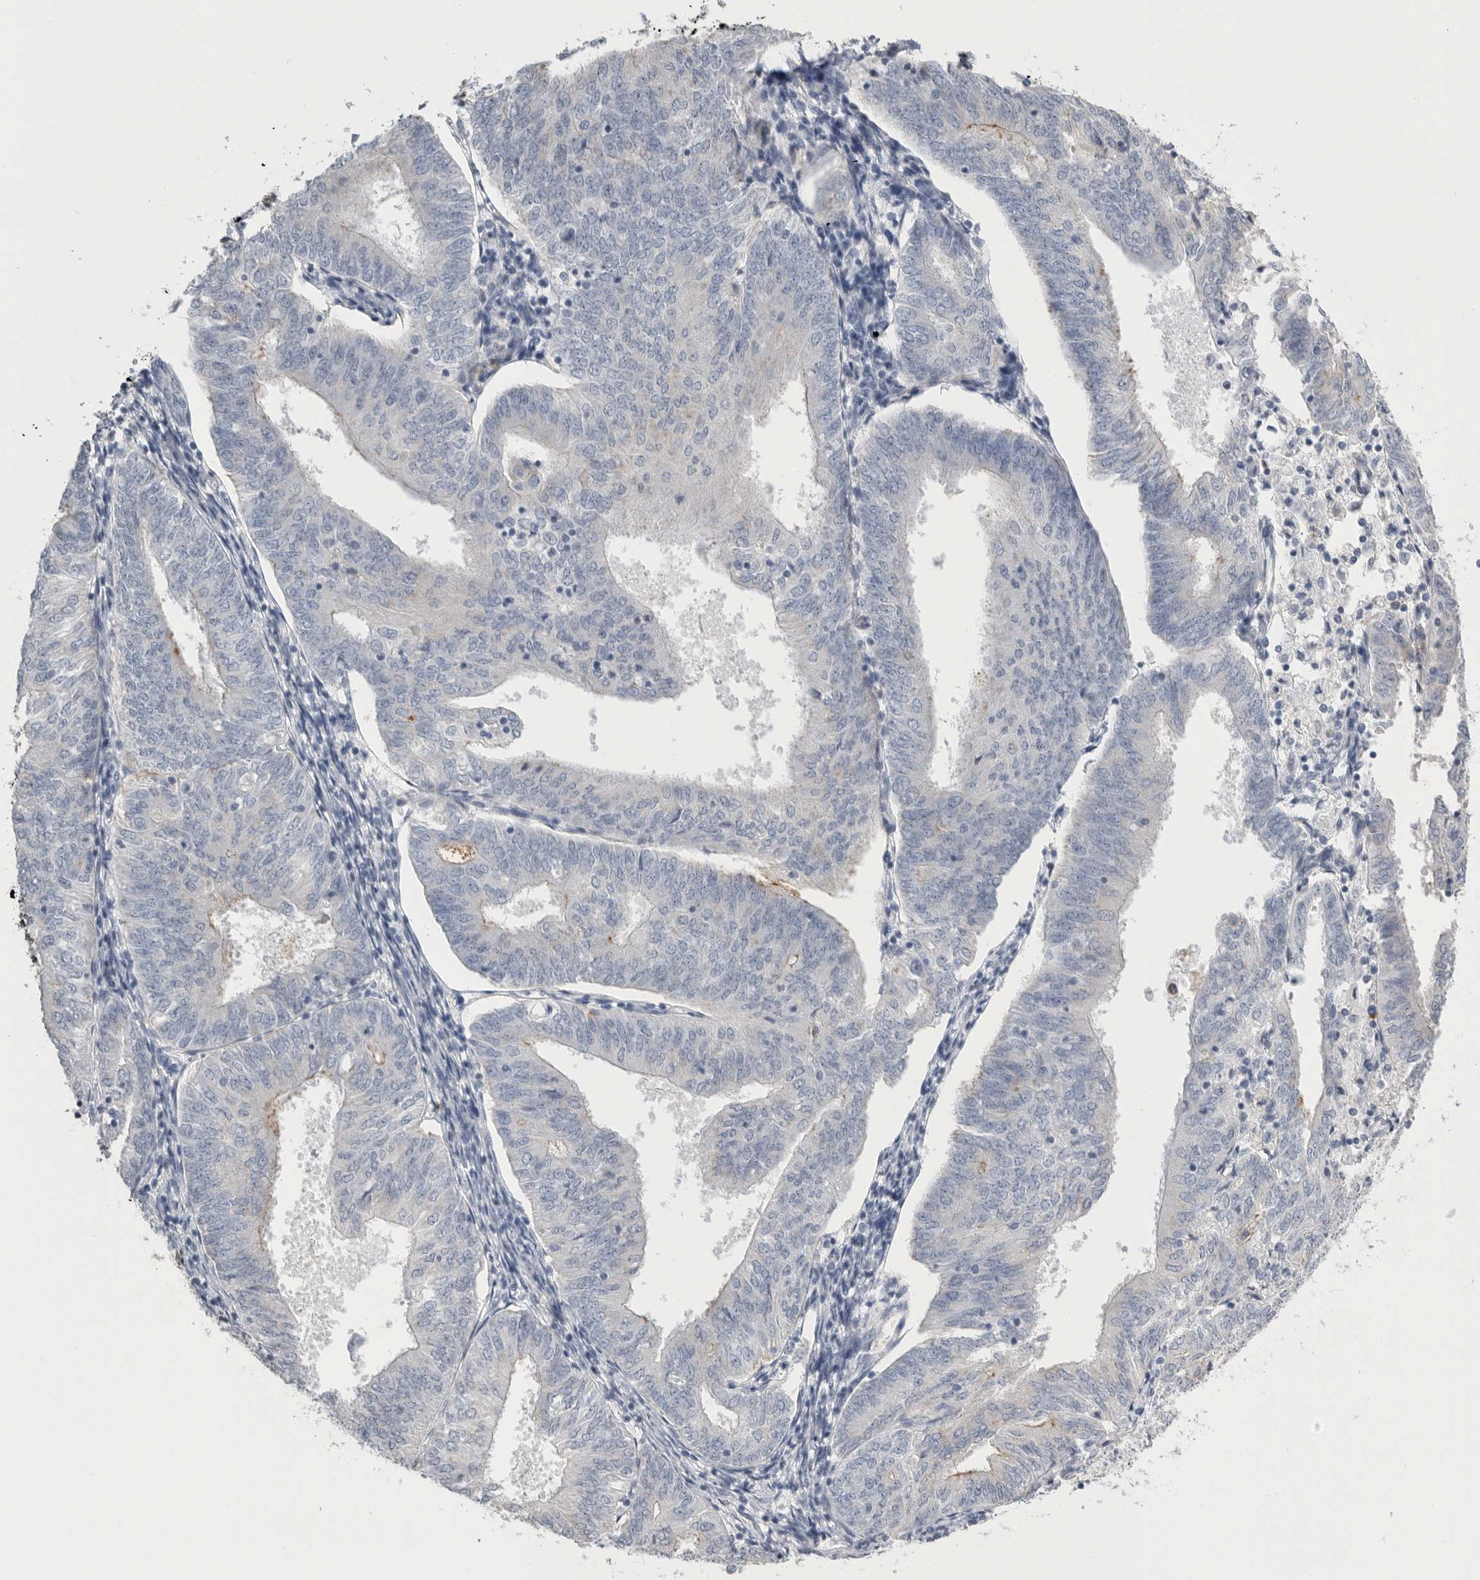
{"staining": {"intensity": "negative", "quantity": "none", "location": "none"}, "tissue": "endometrial cancer", "cell_type": "Tumor cells", "image_type": "cancer", "snomed": [{"axis": "morphology", "description": "Adenocarcinoma, NOS"}, {"axis": "topography", "description": "Endometrium"}], "caption": "An immunohistochemistry image of adenocarcinoma (endometrial) is shown. There is no staining in tumor cells of adenocarcinoma (endometrial).", "gene": "TIMP1", "patient": {"sex": "female", "age": 58}}